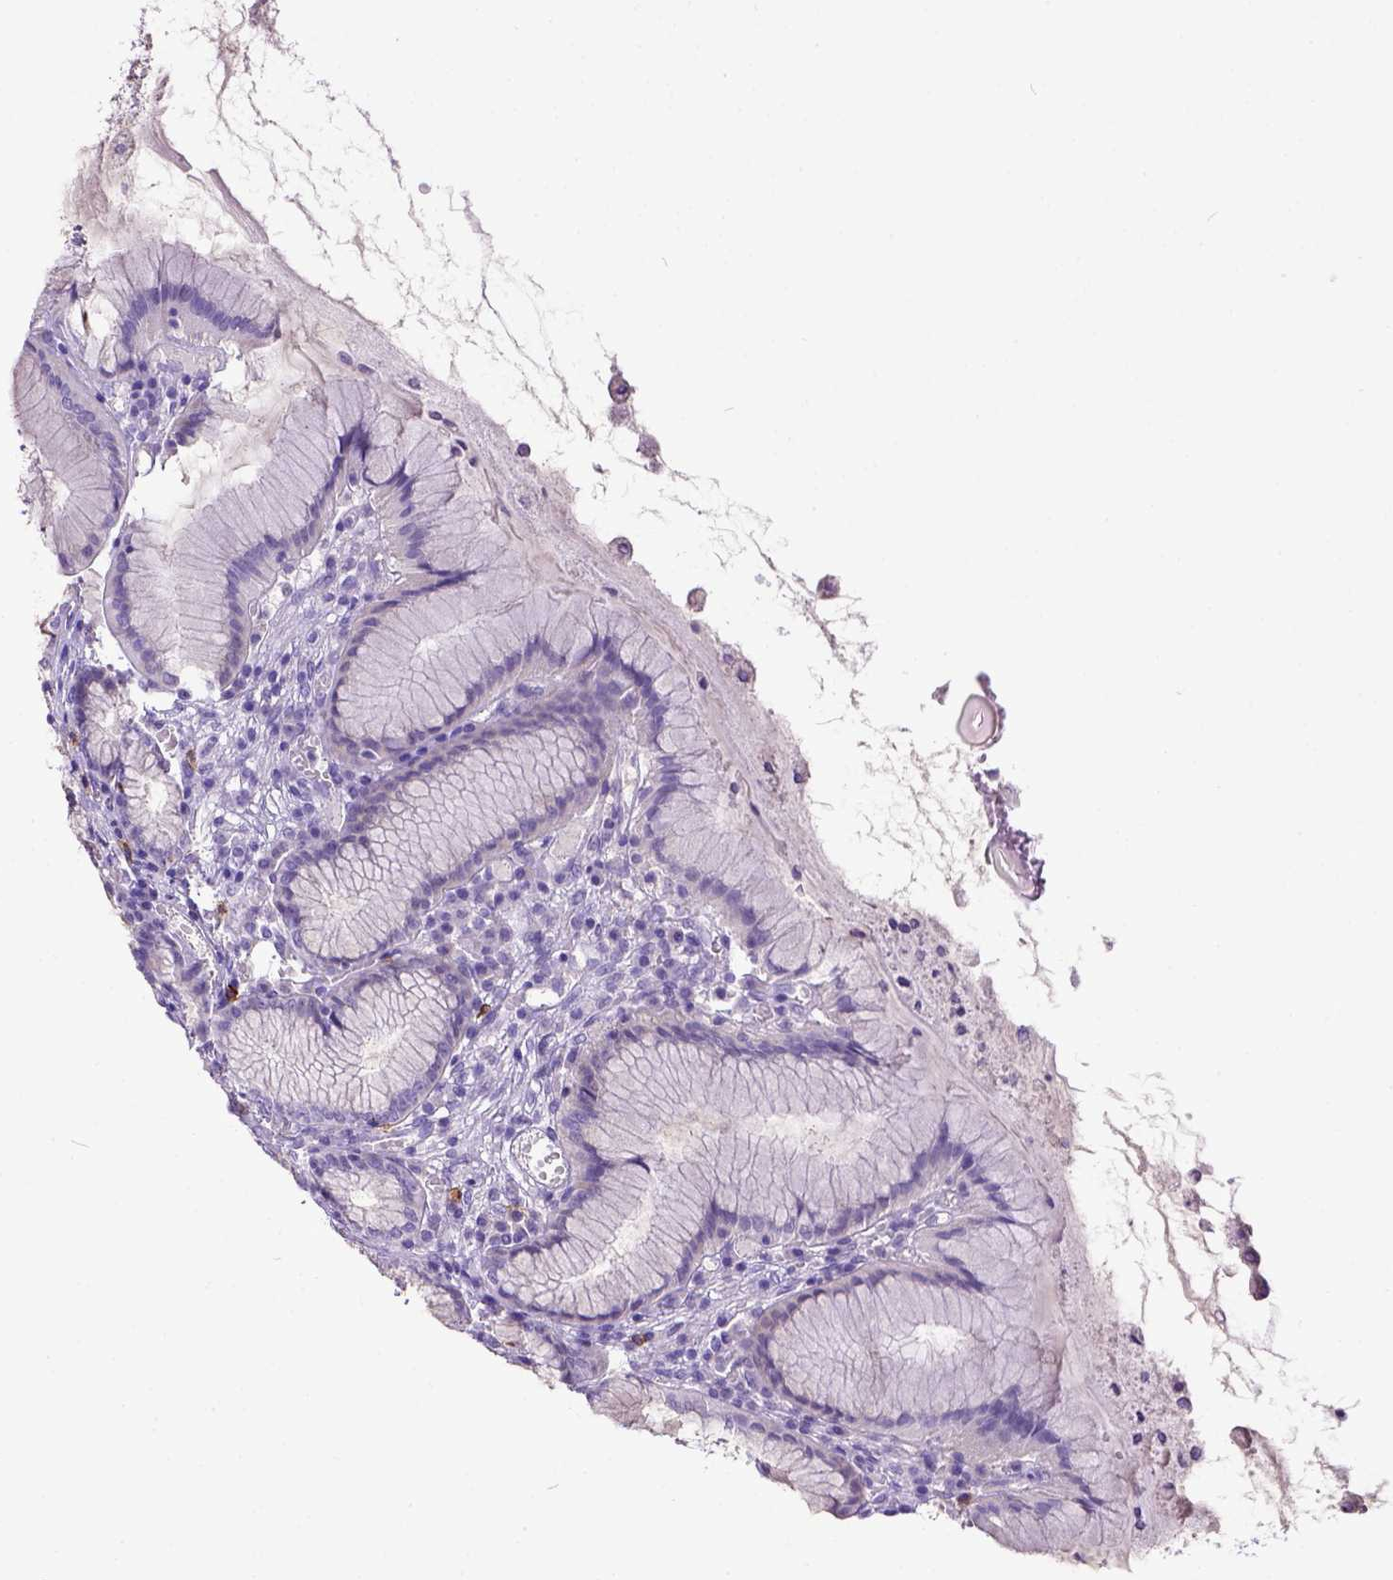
{"staining": {"intensity": "negative", "quantity": "none", "location": "none"}, "tissue": "stomach", "cell_type": "Glandular cells", "image_type": "normal", "snomed": [{"axis": "morphology", "description": "Normal tissue, NOS"}, {"axis": "topography", "description": "Stomach"}], "caption": "Protein analysis of normal stomach shows no significant staining in glandular cells. The staining is performed using DAB brown chromogen with nuclei counter-stained in using hematoxylin.", "gene": "KIT", "patient": {"sex": "male", "age": 55}}